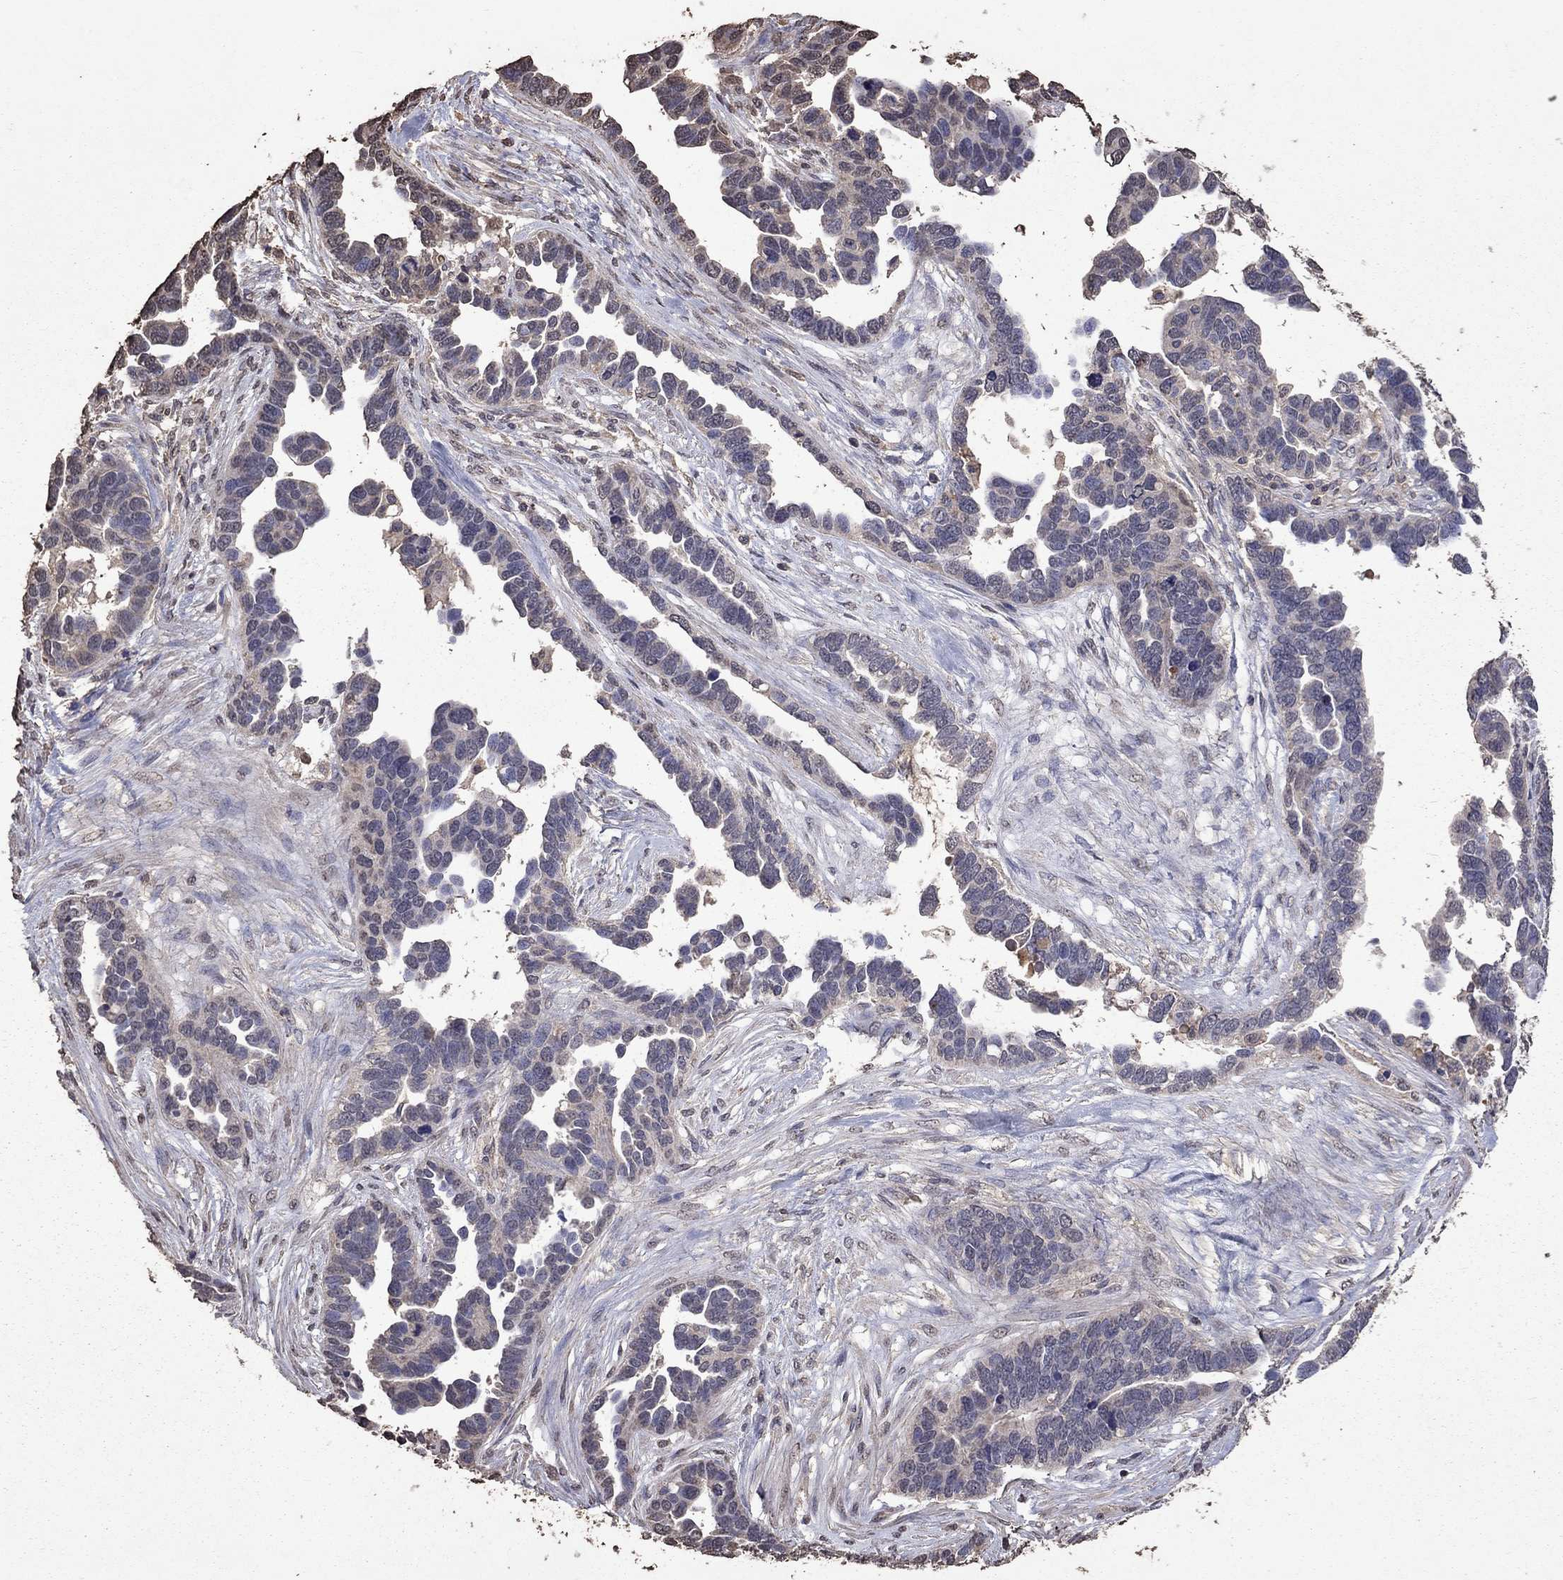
{"staining": {"intensity": "negative", "quantity": "none", "location": "none"}, "tissue": "ovarian cancer", "cell_type": "Tumor cells", "image_type": "cancer", "snomed": [{"axis": "morphology", "description": "Cystadenocarcinoma, serous, NOS"}, {"axis": "topography", "description": "Ovary"}], "caption": "An immunohistochemistry (IHC) micrograph of ovarian serous cystadenocarcinoma is shown. There is no staining in tumor cells of ovarian serous cystadenocarcinoma.", "gene": "SERPINA5", "patient": {"sex": "female", "age": 54}}